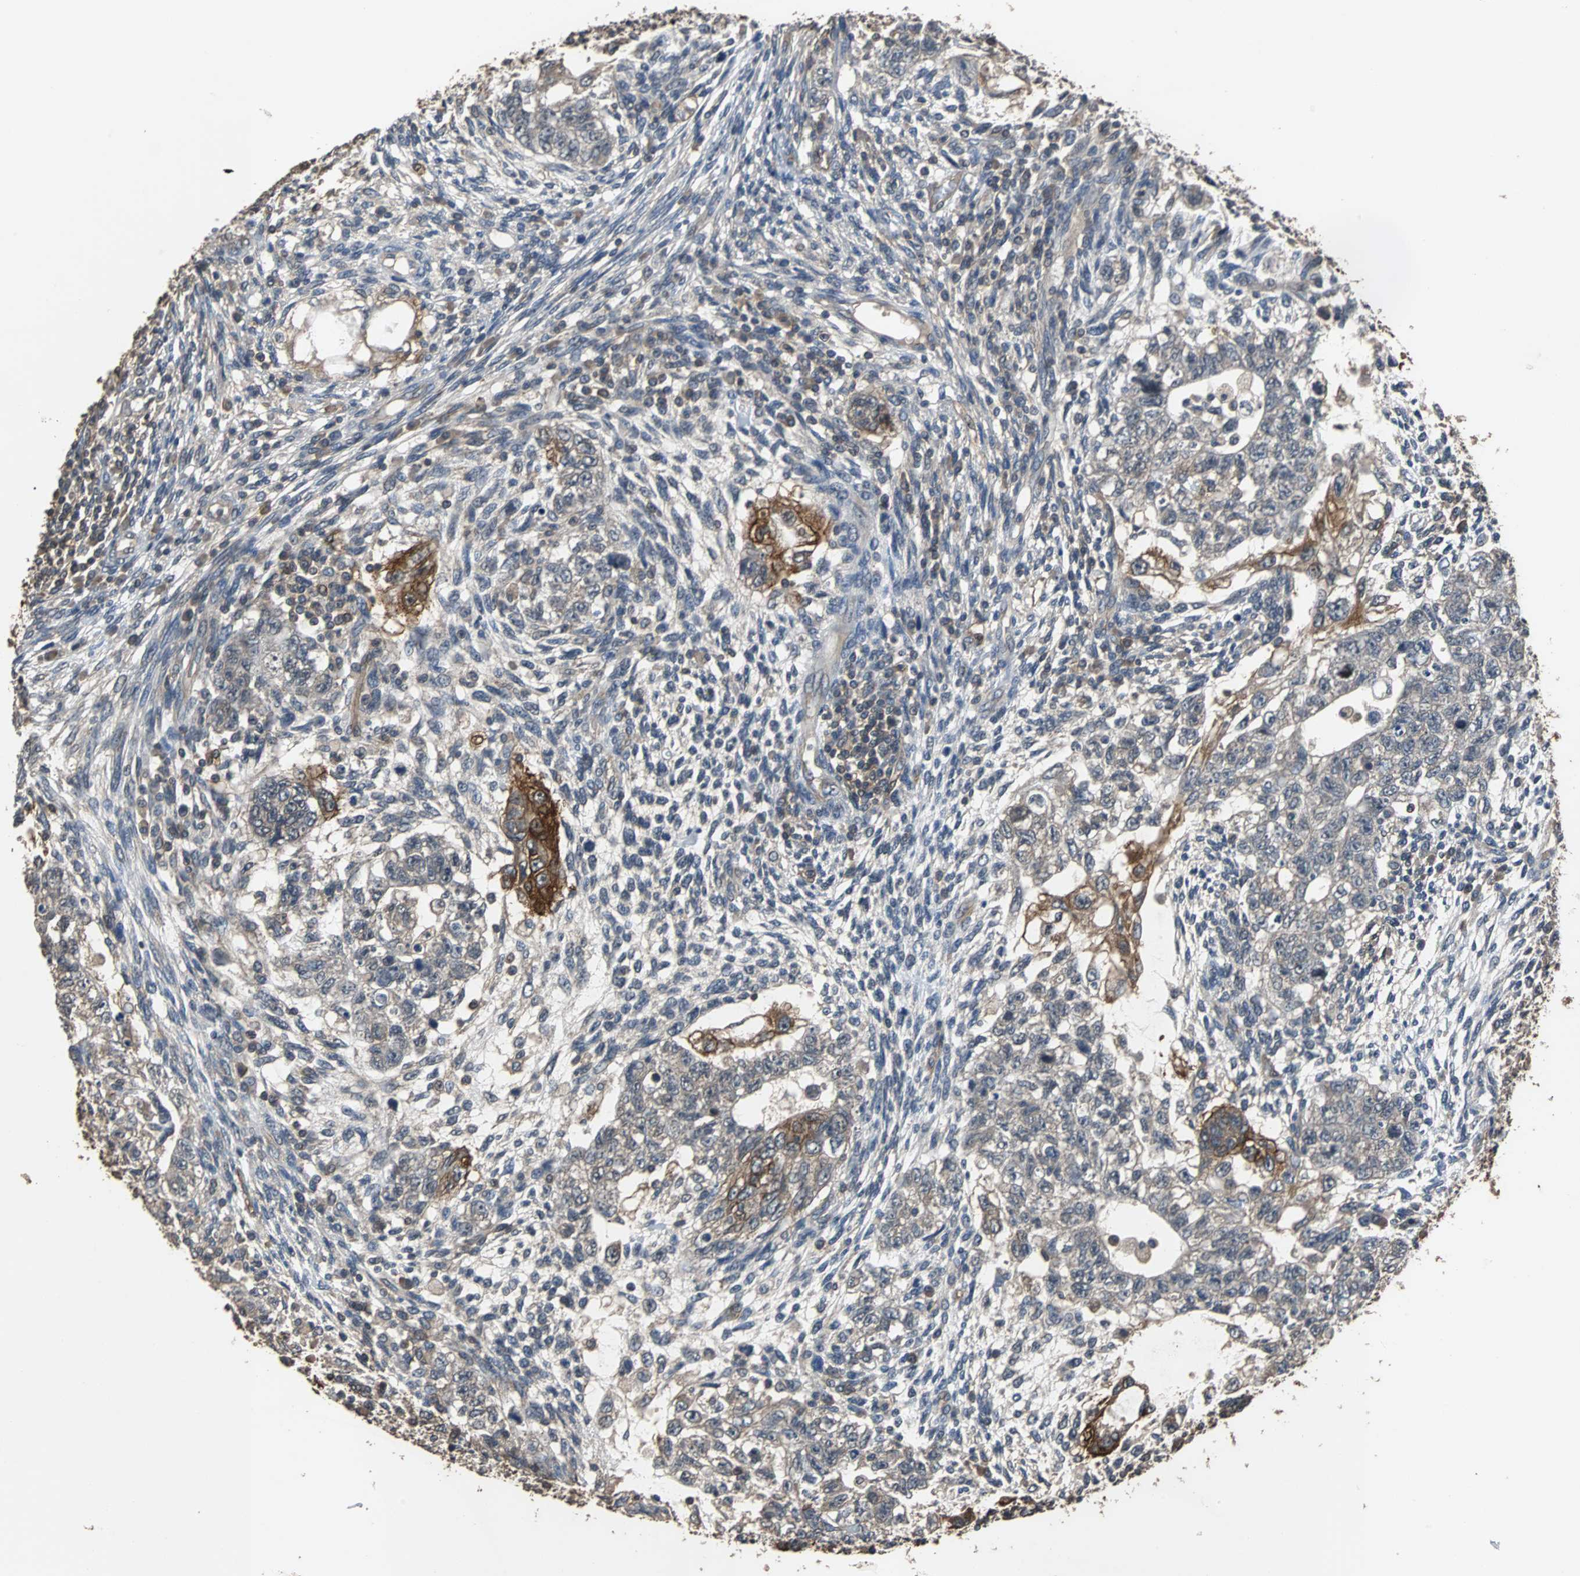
{"staining": {"intensity": "moderate", "quantity": "<25%", "location": "cytoplasmic/membranous"}, "tissue": "testis cancer", "cell_type": "Tumor cells", "image_type": "cancer", "snomed": [{"axis": "morphology", "description": "Normal tissue, NOS"}, {"axis": "morphology", "description": "Carcinoma, Embryonal, NOS"}, {"axis": "topography", "description": "Testis"}], "caption": "This image displays IHC staining of human testis embryonal carcinoma, with low moderate cytoplasmic/membranous expression in approximately <25% of tumor cells.", "gene": "NDRG1", "patient": {"sex": "male", "age": 36}}